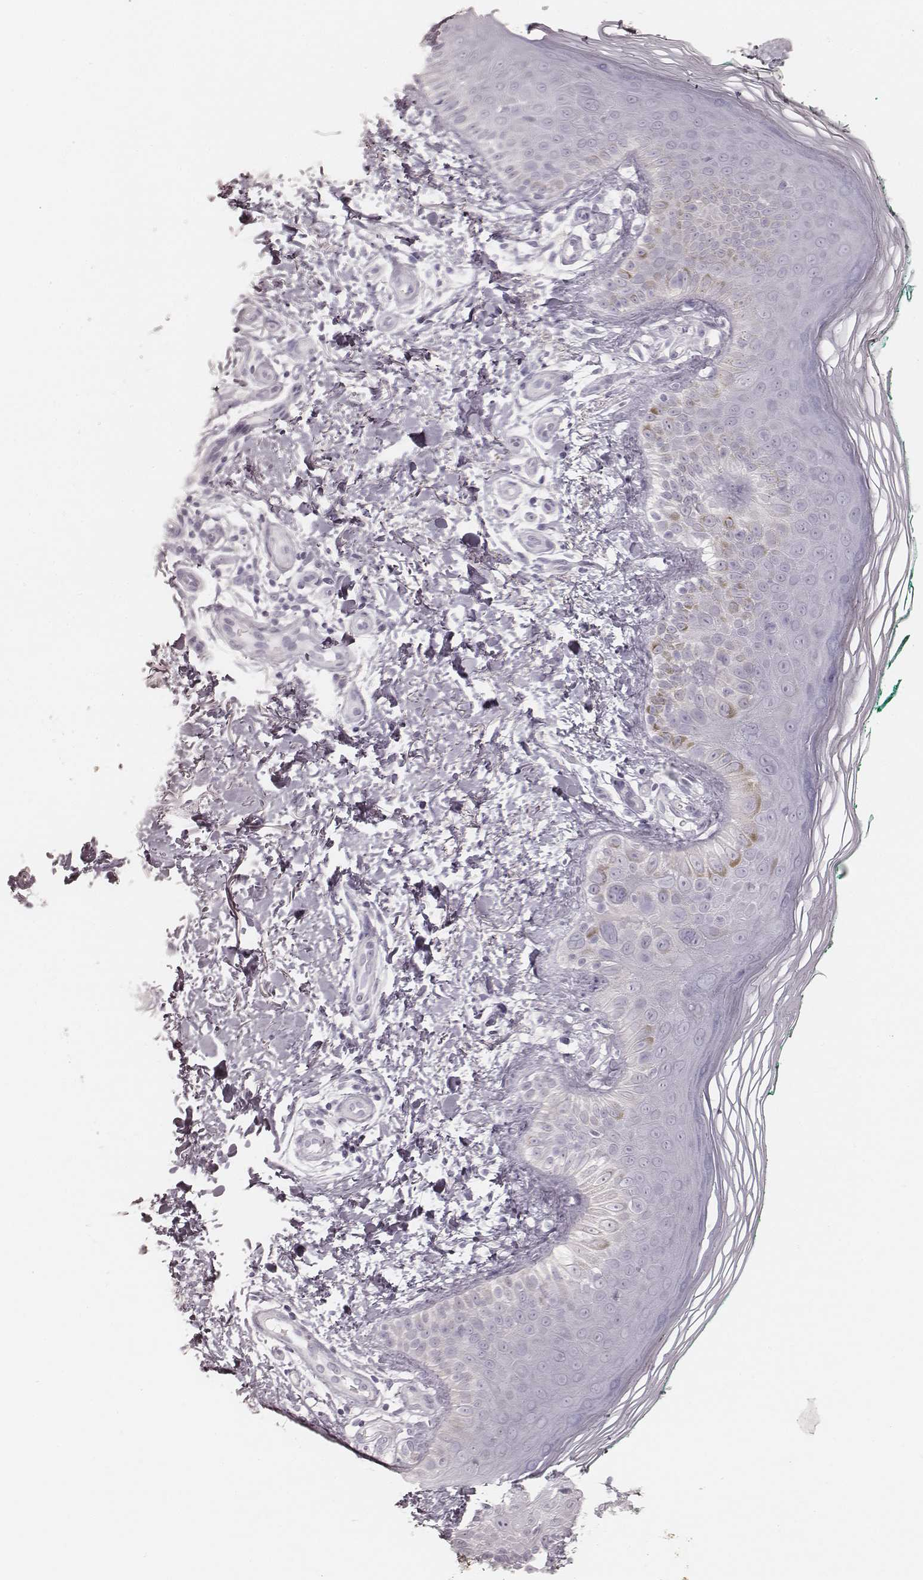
{"staining": {"intensity": "negative", "quantity": "none", "location": "none"}, "tissue": "skin", "cell_type": "Fibroblasts", "image_type": "normal", "snomed": [{"axis": "morphology", "description": "Normal tissue, NOS"}, {"axis": "morphology", "description": "Inflammation, NOS"}, {"axis": "morphology", "description": "Fibrosis, NOS"}, {"axis": "topography", "description": "Skin"}], "caption": "DAB immunohistochemical staining of normal human skin reveals no significant expression in fibroblasts.", "gene": "KRT82", "patient": {"sex": "male", "age": 71}}